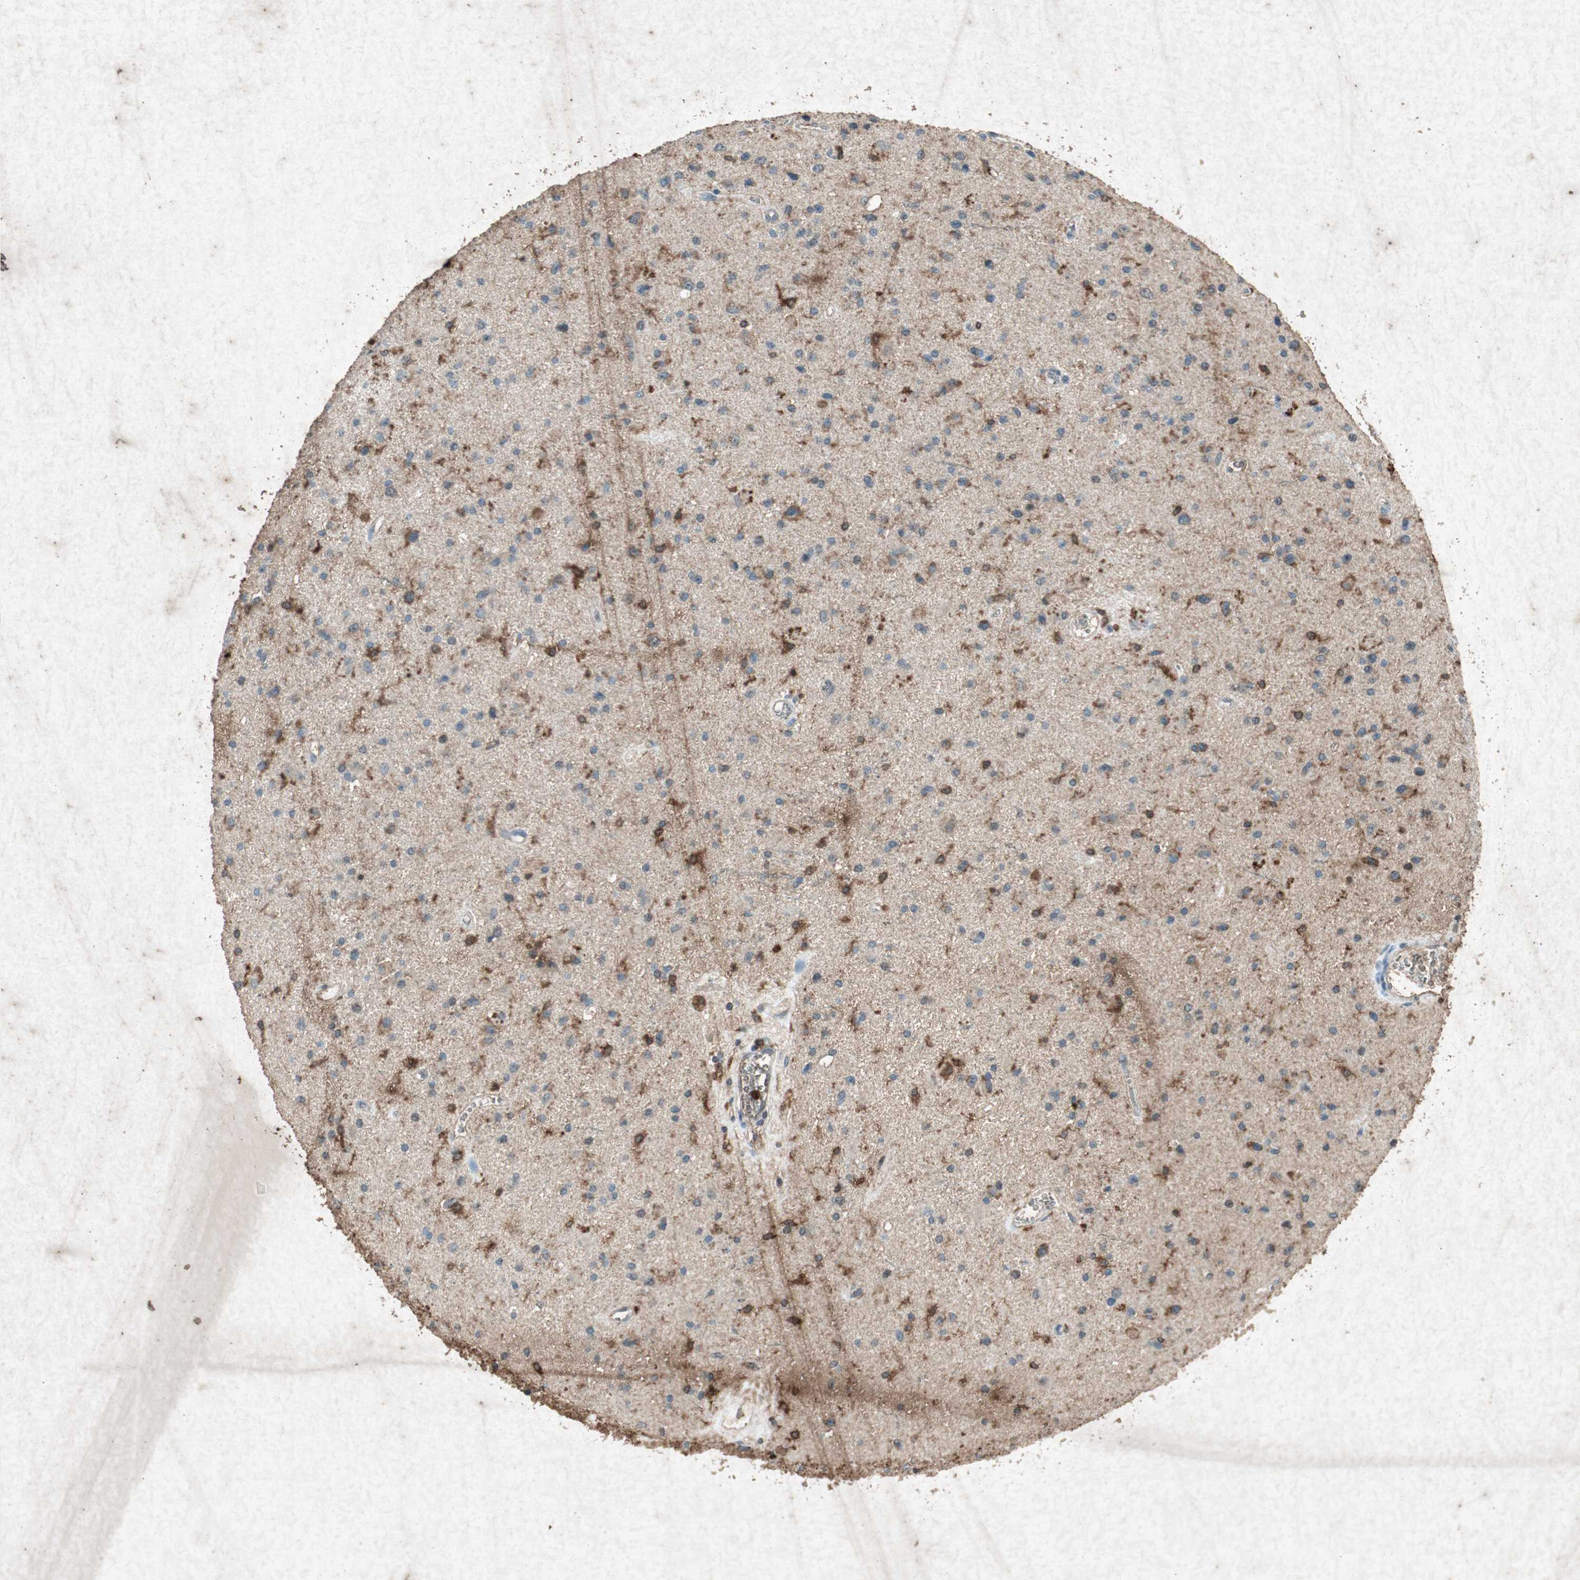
{"staining": {"intensity": "weak", "quantity": "25%-75%", "location": "cytoplasmic/membranous"}, "tissue": "glioma", "cell_type": "Tumor cells", "image_type": "cancer", "snomed": [{"axis": "morphology", "description": "Glioma, malignant, Low grade"}, {"axis": "topography", "description": "Brain"}], "caption": "IHC of glioma demonstrates low levels of weak cytoplasmic/membranous expression in approximately 25%-75% of tumor cells.", "gene": "TYROBP", "patient": {"sex": "male", "age": 58}}